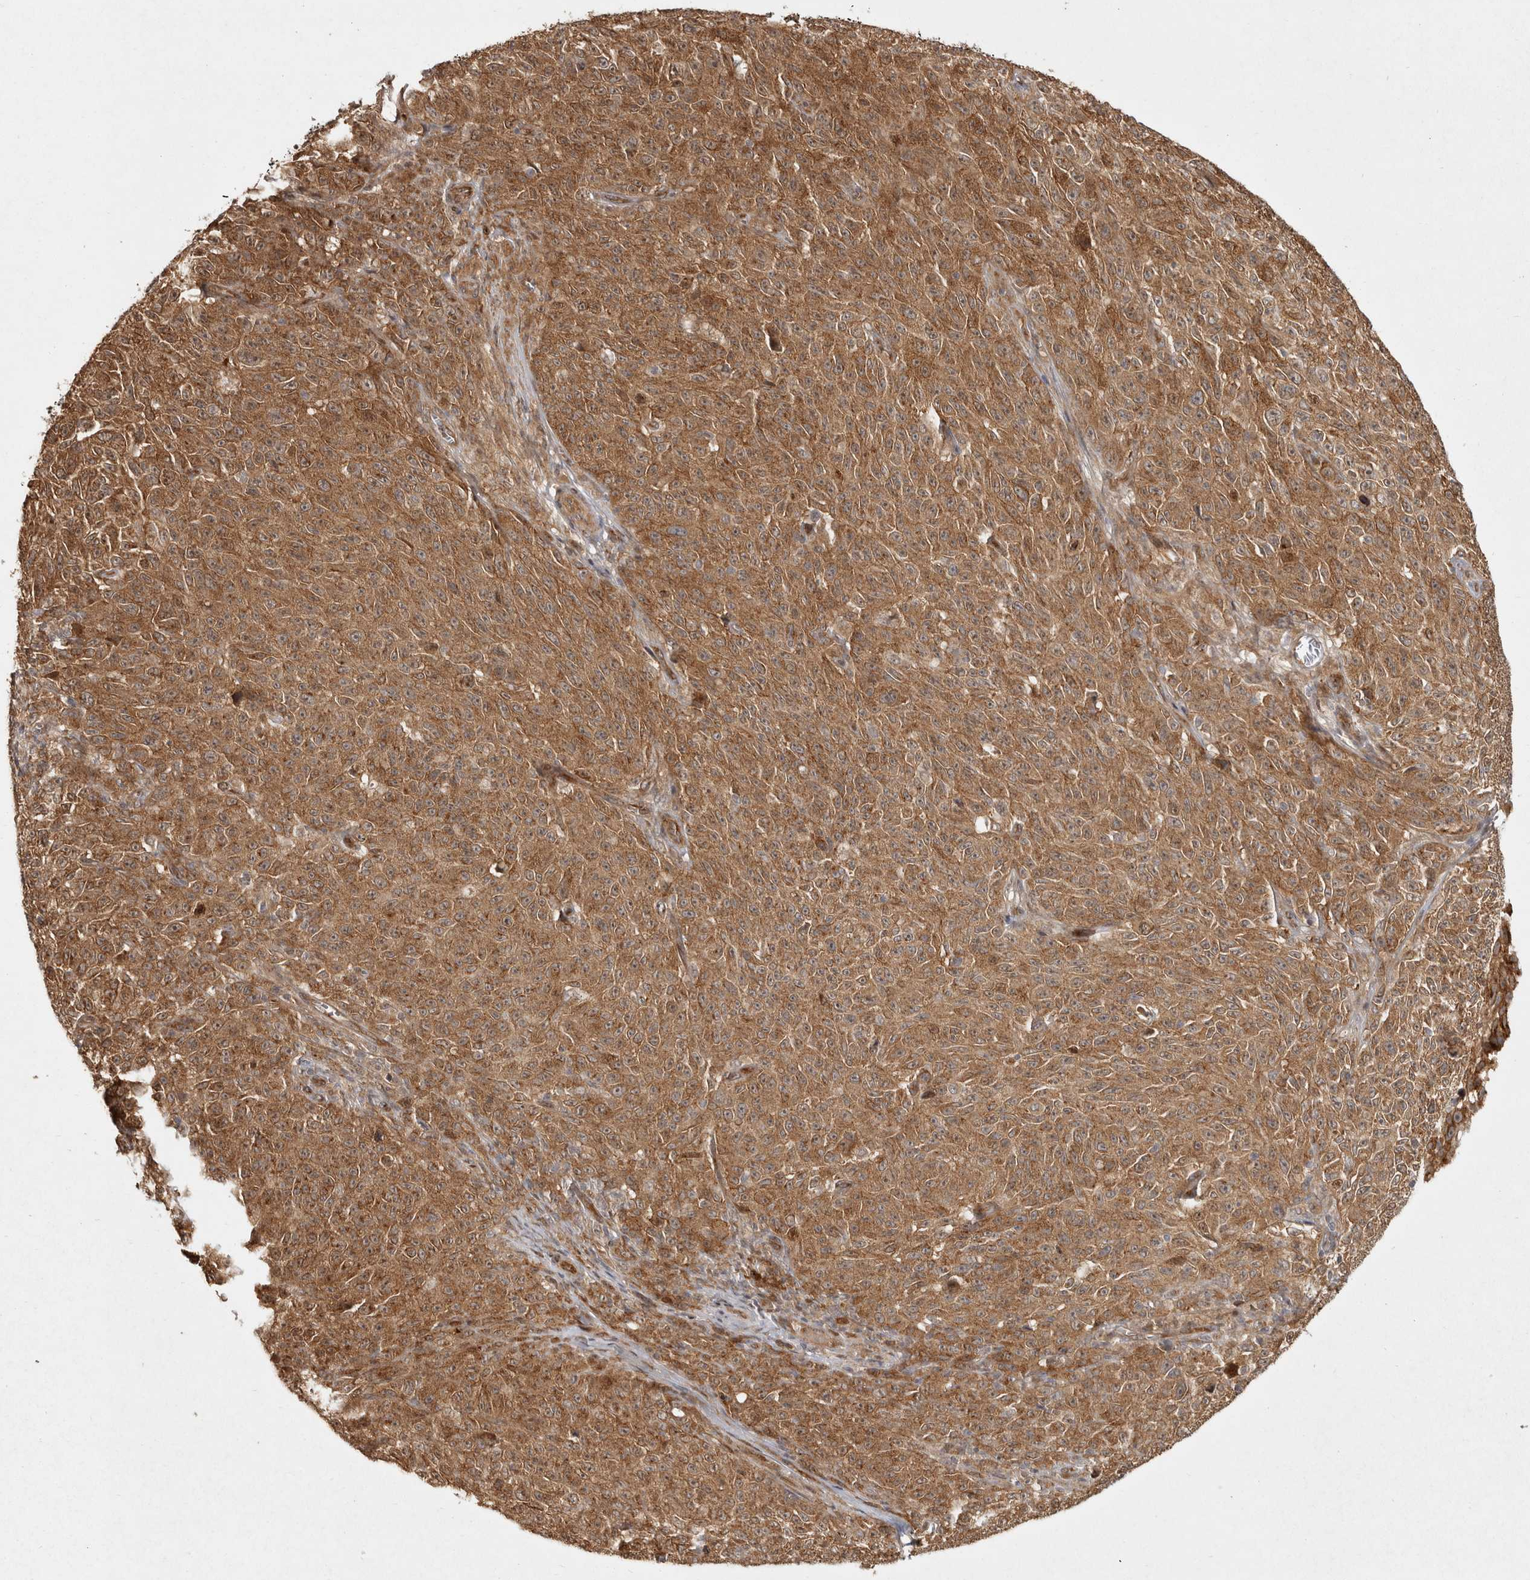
{"staining": {"intensity": "moderate", "quantity": ">75%", "location": "cytoplasmic/membranous"}, "tissue": "melanoma", "cell_type": "Tumor cells", "image_type": "cancer", "snomed": [{"axis": "morphology", "description": "Malignant melanoma, NOS"}, {"axis": "topography", "description": "Skin"}], "caption": "High-power microscopy captured an immunohistochemistry (IHC) micrograph of malignant melanoma, revealing moderate cytoplasmic/membranous staining in approximately >75% of tumor cells. (Stains: DAB (3,3'-diaminobenzidine) in brown, nuclei in blue, Microscopy: brightfield microscopy at high magnification).", "gene": "CAMSAP2", "patient": {"sex": "female", "age": 82}}